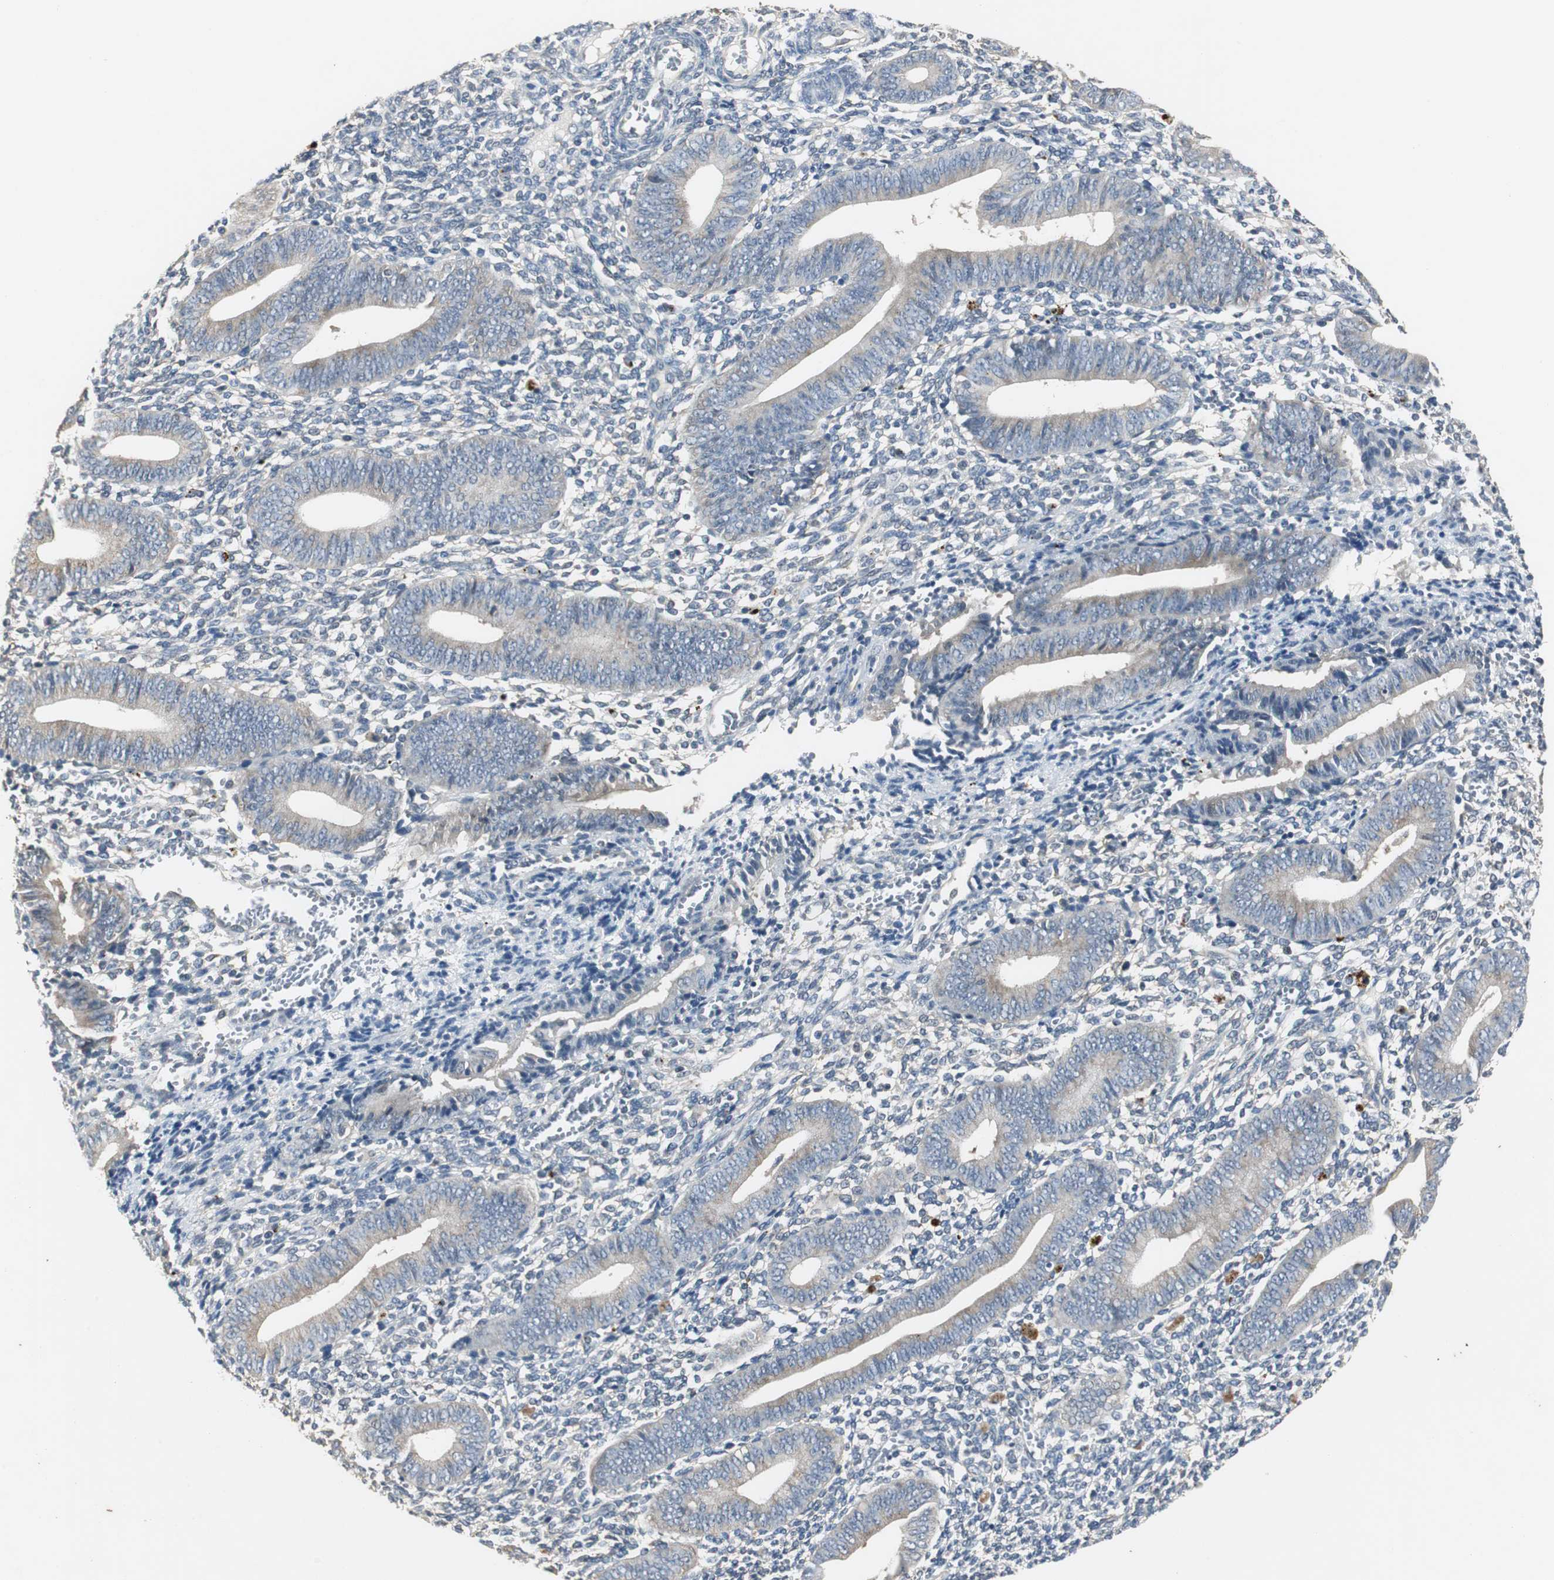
{"staining": {"intensity": "weak", "quantity": "<25%", "location": "cytoplasmic/membranous"}, "tissue": "endometrium", "cell_type": "Cells in endometrial stroma", "image_type": "normal", "snomed": [{"axis": "morphology", "description": "Normal tissue, NOS"}, {"axis": "topography", "description": "Uterus"}, {"axis": "topography", "description": "Endometrium"}], "caption": "Human endometrium stained for a protein using IHC displays no positivity in cells in endometrial stroma.", "gene": "PTPRN2", "patient": {"sex": "female", "age": 33}}